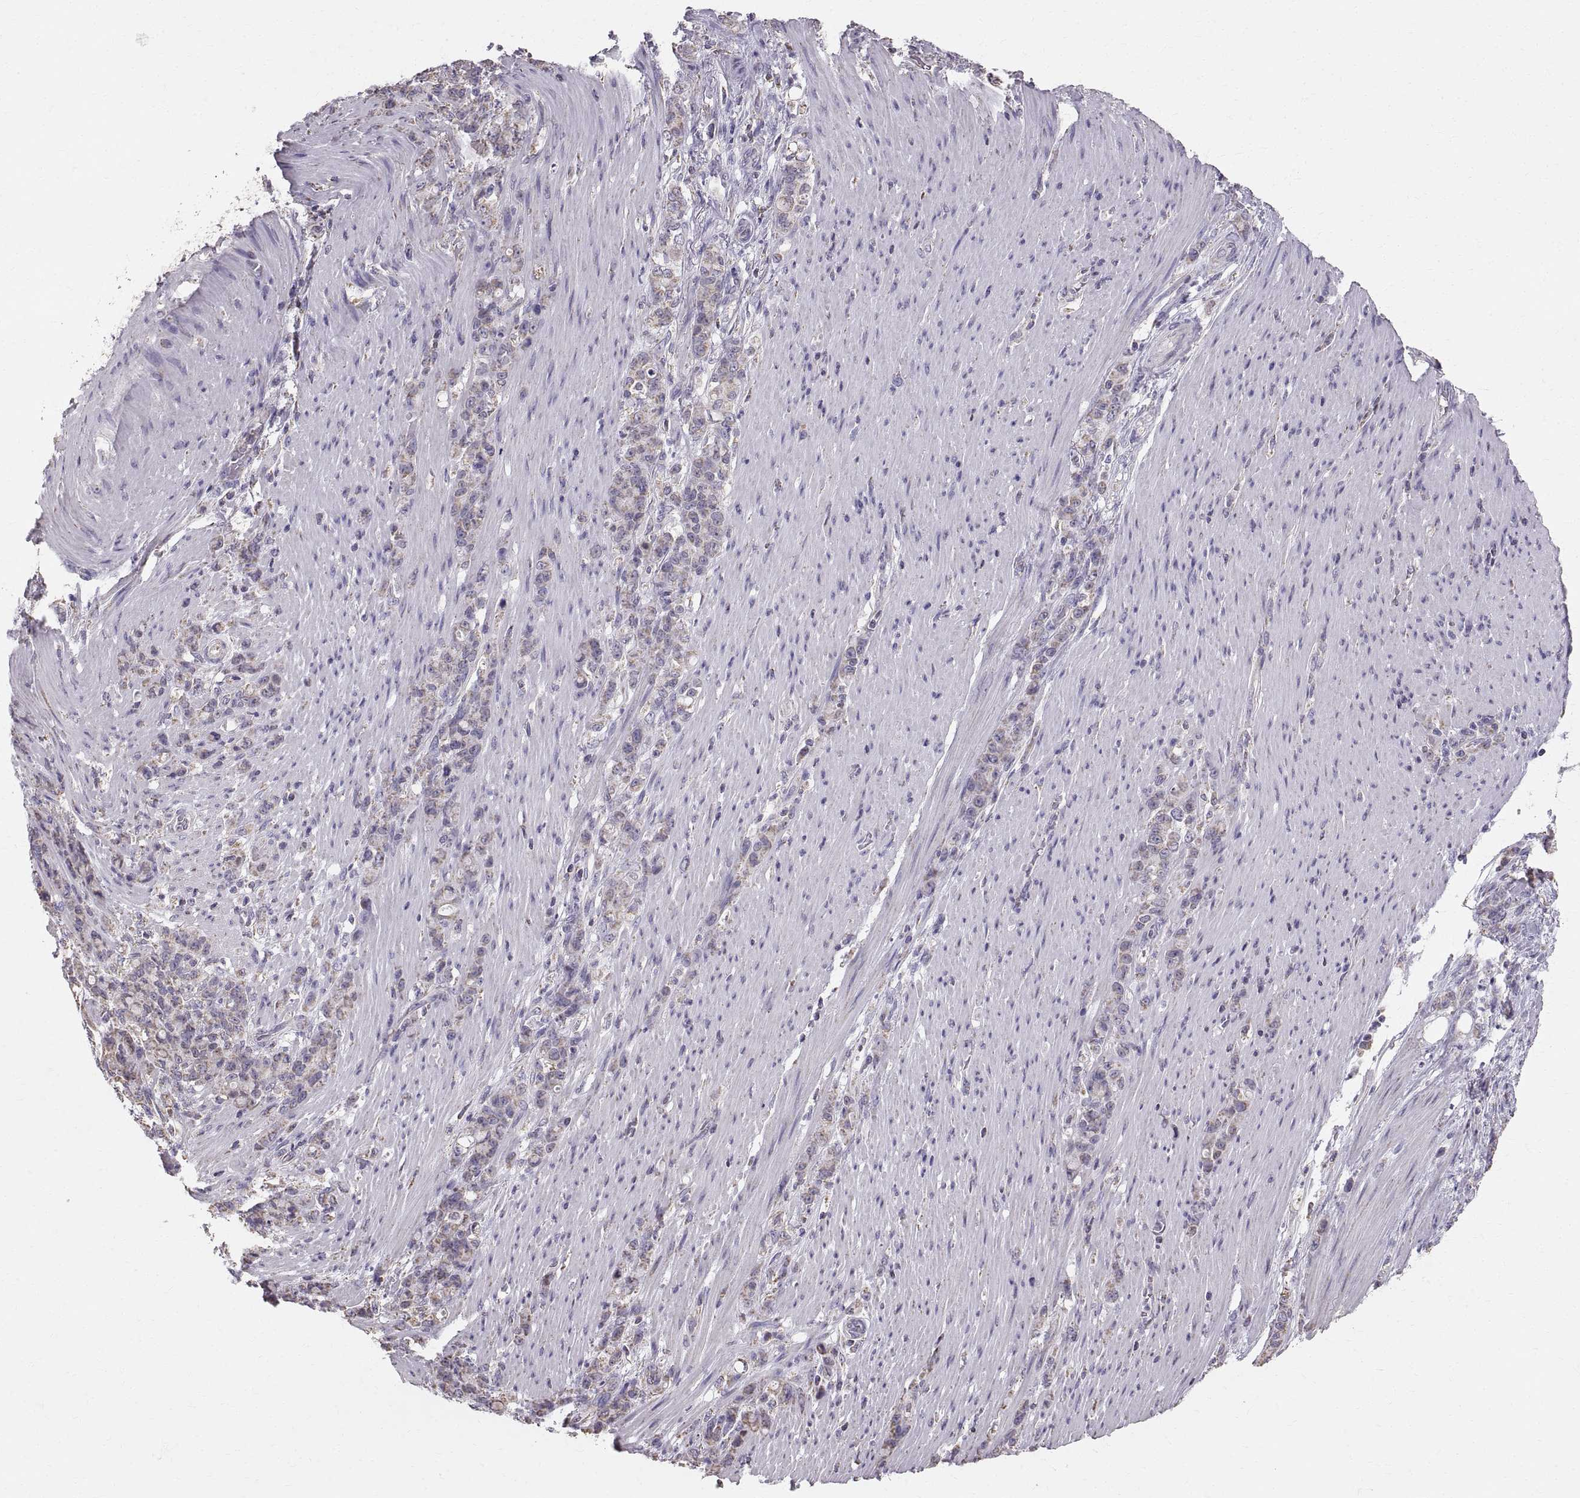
{"staining": {"intensity": "weak", "quantity": "25%-75%", "location": "cytoplasmic/membranous"}, "tissue": "stomach cancer", "cell_type": "Tumor cells", "image_type": "cancer", "snomed": [{"axis": "morphology", "description": "Adenocarcinoma, NOS"}, {"axis": "topography", "description": "Stomach"}], "caption": "About 25%-75% of tumor cells in stomach adenocarcinoma show weak cytoplasmic/membranous protein staining as visualized by brown immunohistochemical staining.", "gene": "STMND1", "patient": {"sex": "female", "age": 79}}